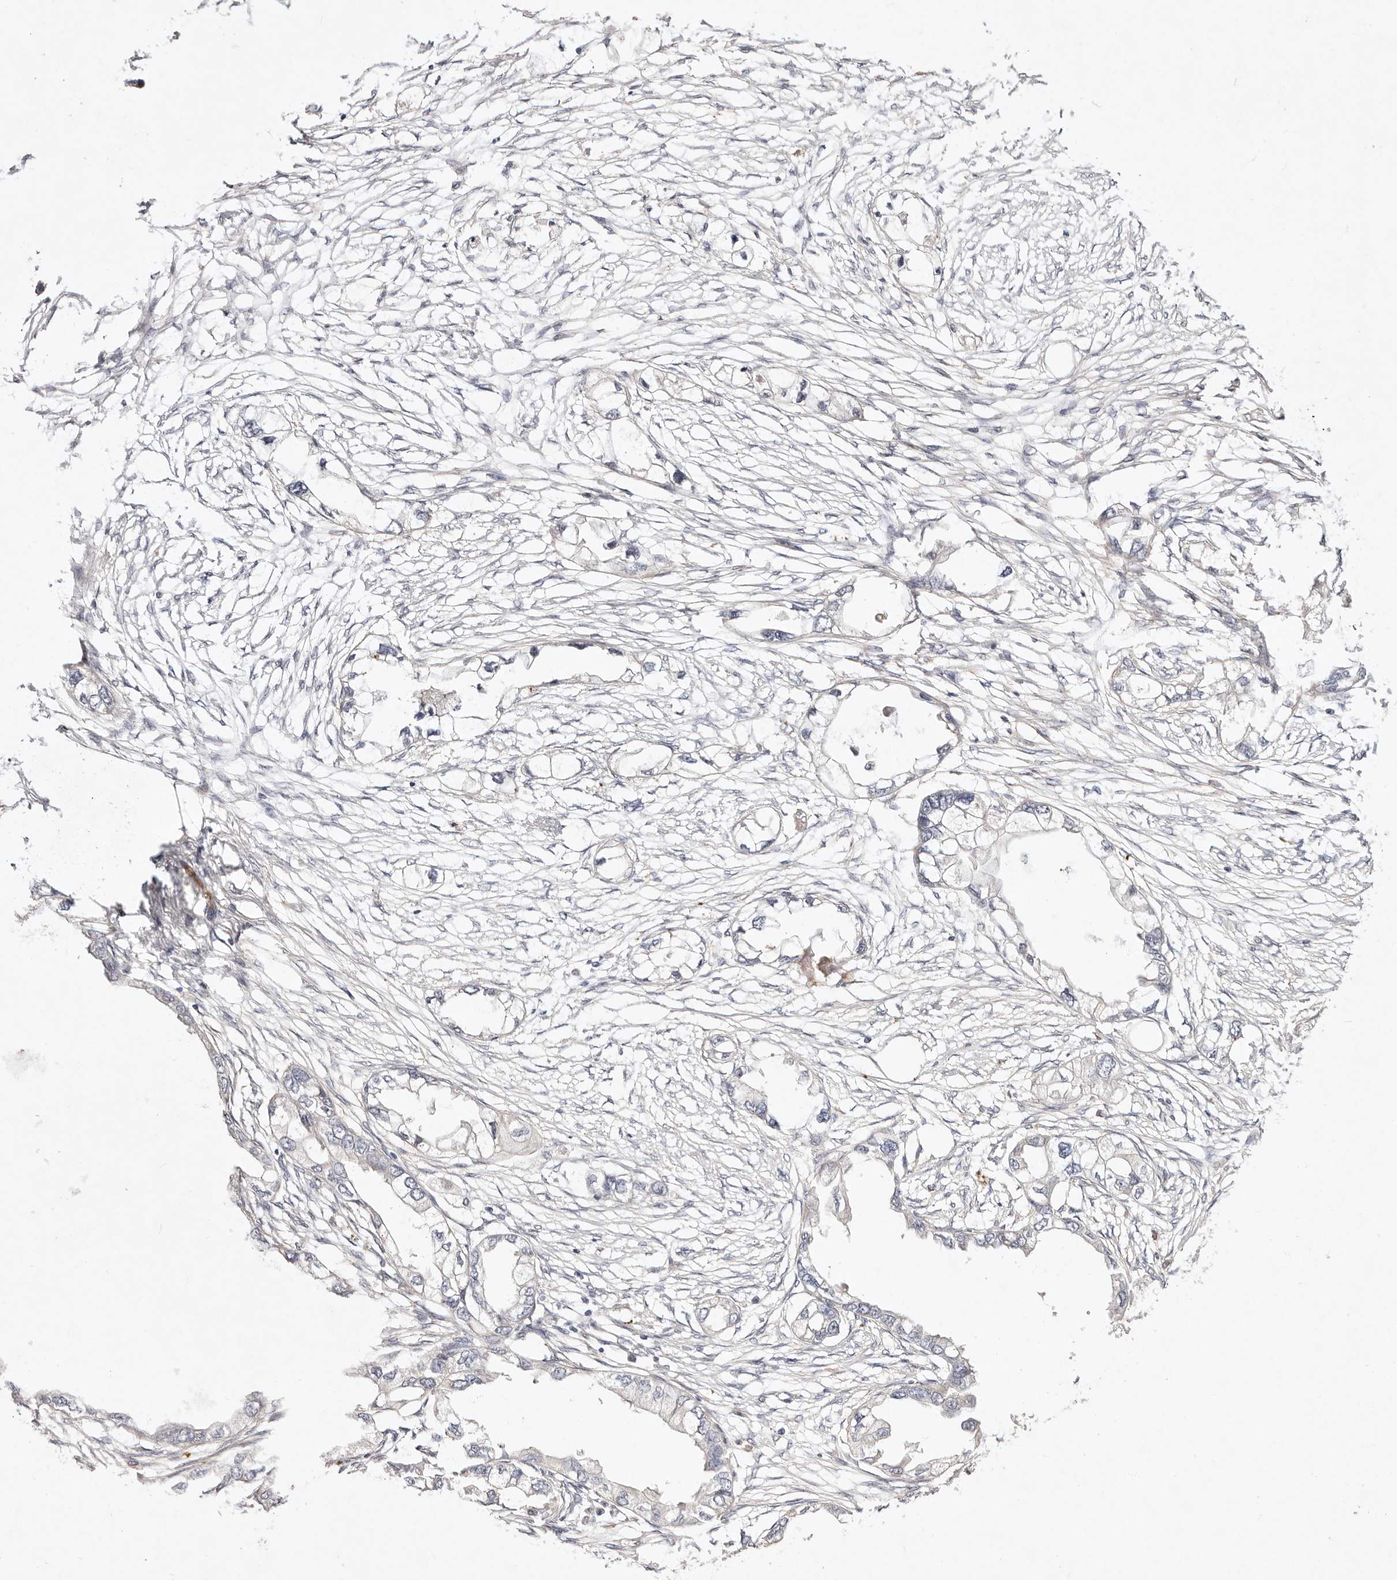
{"staining": {"intensity": "negative", "quantity": "none", "location": "none"}, "tissue": "endometrial cancer", "cell_type": "Tumor cells", "image_type": "cancer", "snomed": [{"axis": "morphology", "description": "Adenocarcinoma, NOS"}, {"axis": "morphology", "description": "Adenocarcinoma, metastatic, NOS"}, {"axis": "topography", "description": "Adipose tissue"}, {"axis": "topography", "description": "Endometrium"}], "caption": "The immunohistochemistry micrograph has no significant staining in tumor cells of endometrial cancer (metastatic adenocarcinoma) tissue.", "gene": "MTMR11", "patient": {"sex": "female", "age": 67}}